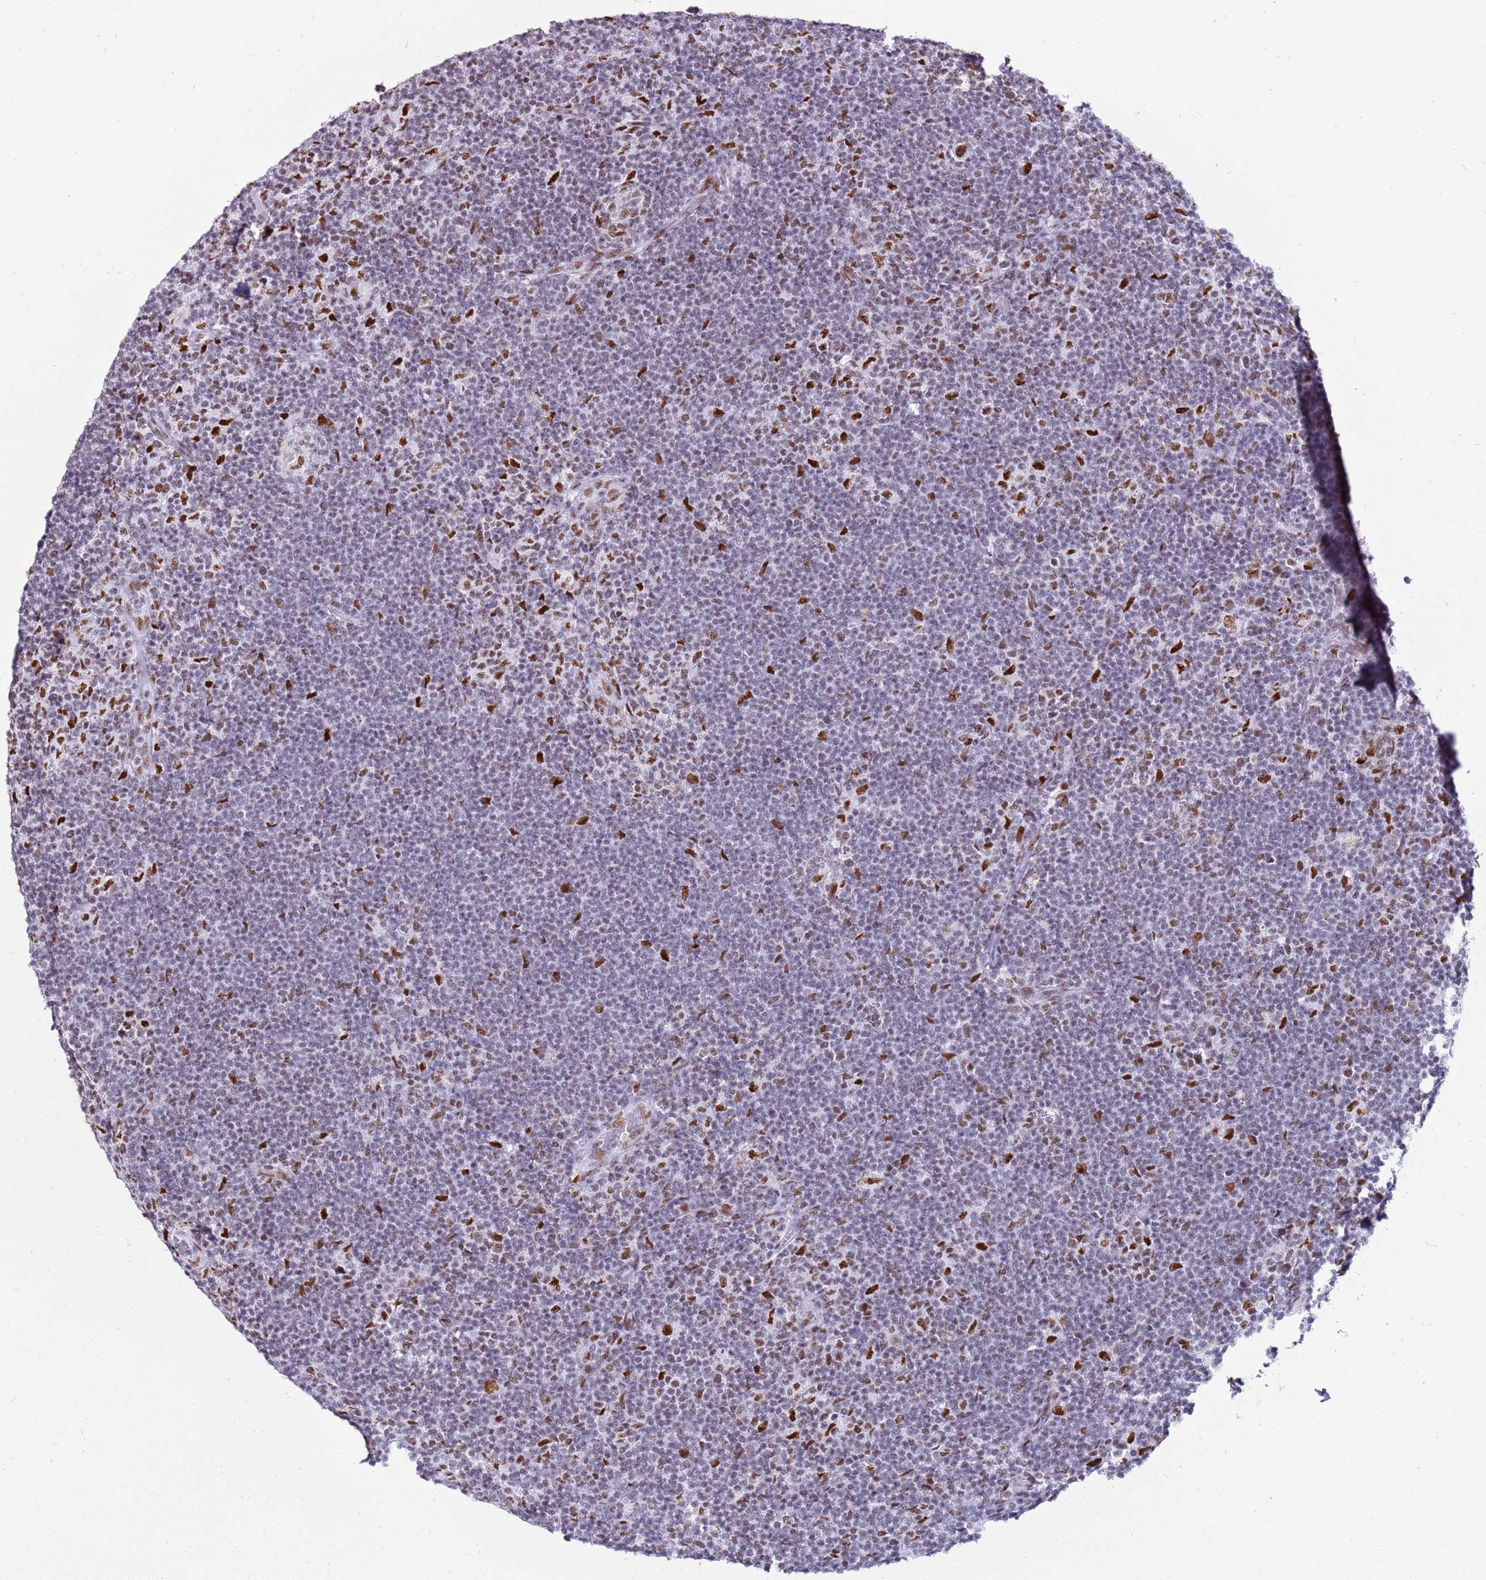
{"staining": {"intensity": "moderate", "quantity": ">75%", "location": "nuclear"}, "tissue": "lymphoma", "cell_type": "Tumor cells", "image_type": "cancer", "snomed": [{"axis": "morphology", "description": "Hodgkin's disease, NOS"}, {"axis": "topography", "description": "Lymph node"}], "caption": "A photomicrograph showing moderate nuclear positivity in about >75% of tumor cells in lymphoma, as visualized by brown immunohistochemical staining.", "gene": "KPNA4", "patient": {"sex": "female", "age": 57}}